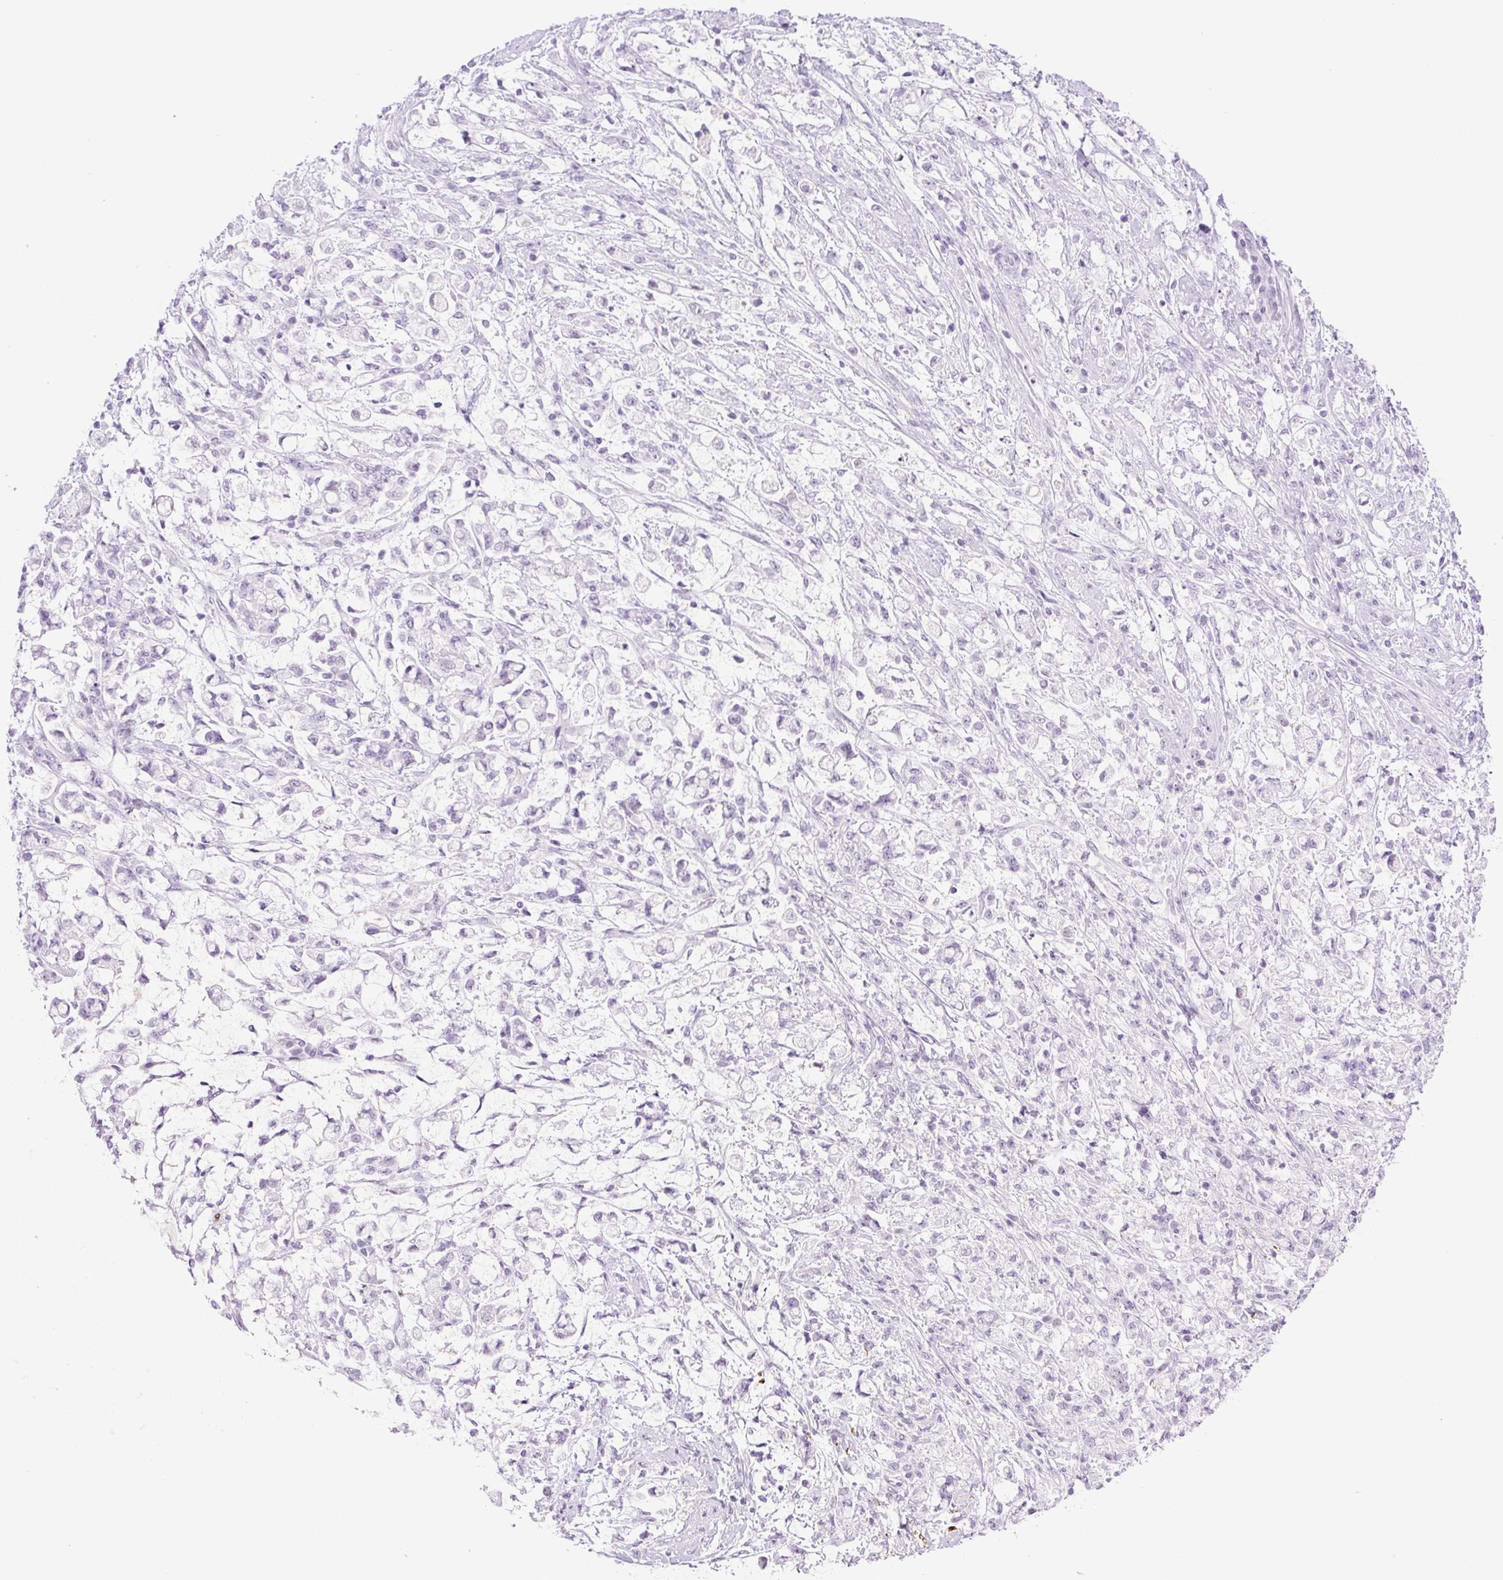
{"staining": {"intensity": "negative", "quantity": "none", "location": "none"}, "tissue": "stomach cancer", "cell_type": "Tumor cells", "image_type": "cancer", "snomed": [{"axis": "morphology", "description": "Adenocarcinoma, NOS"}, {"axis": "topography", "description": "Stomach"}], "caption": "Tumor cells show no significant expression in adenocarcinoma (stomach). (Brightfield microscopy of DAB IHC at high magnification).", "gene": "SP140L", "patient": {"sex": "female", "age": 60}}